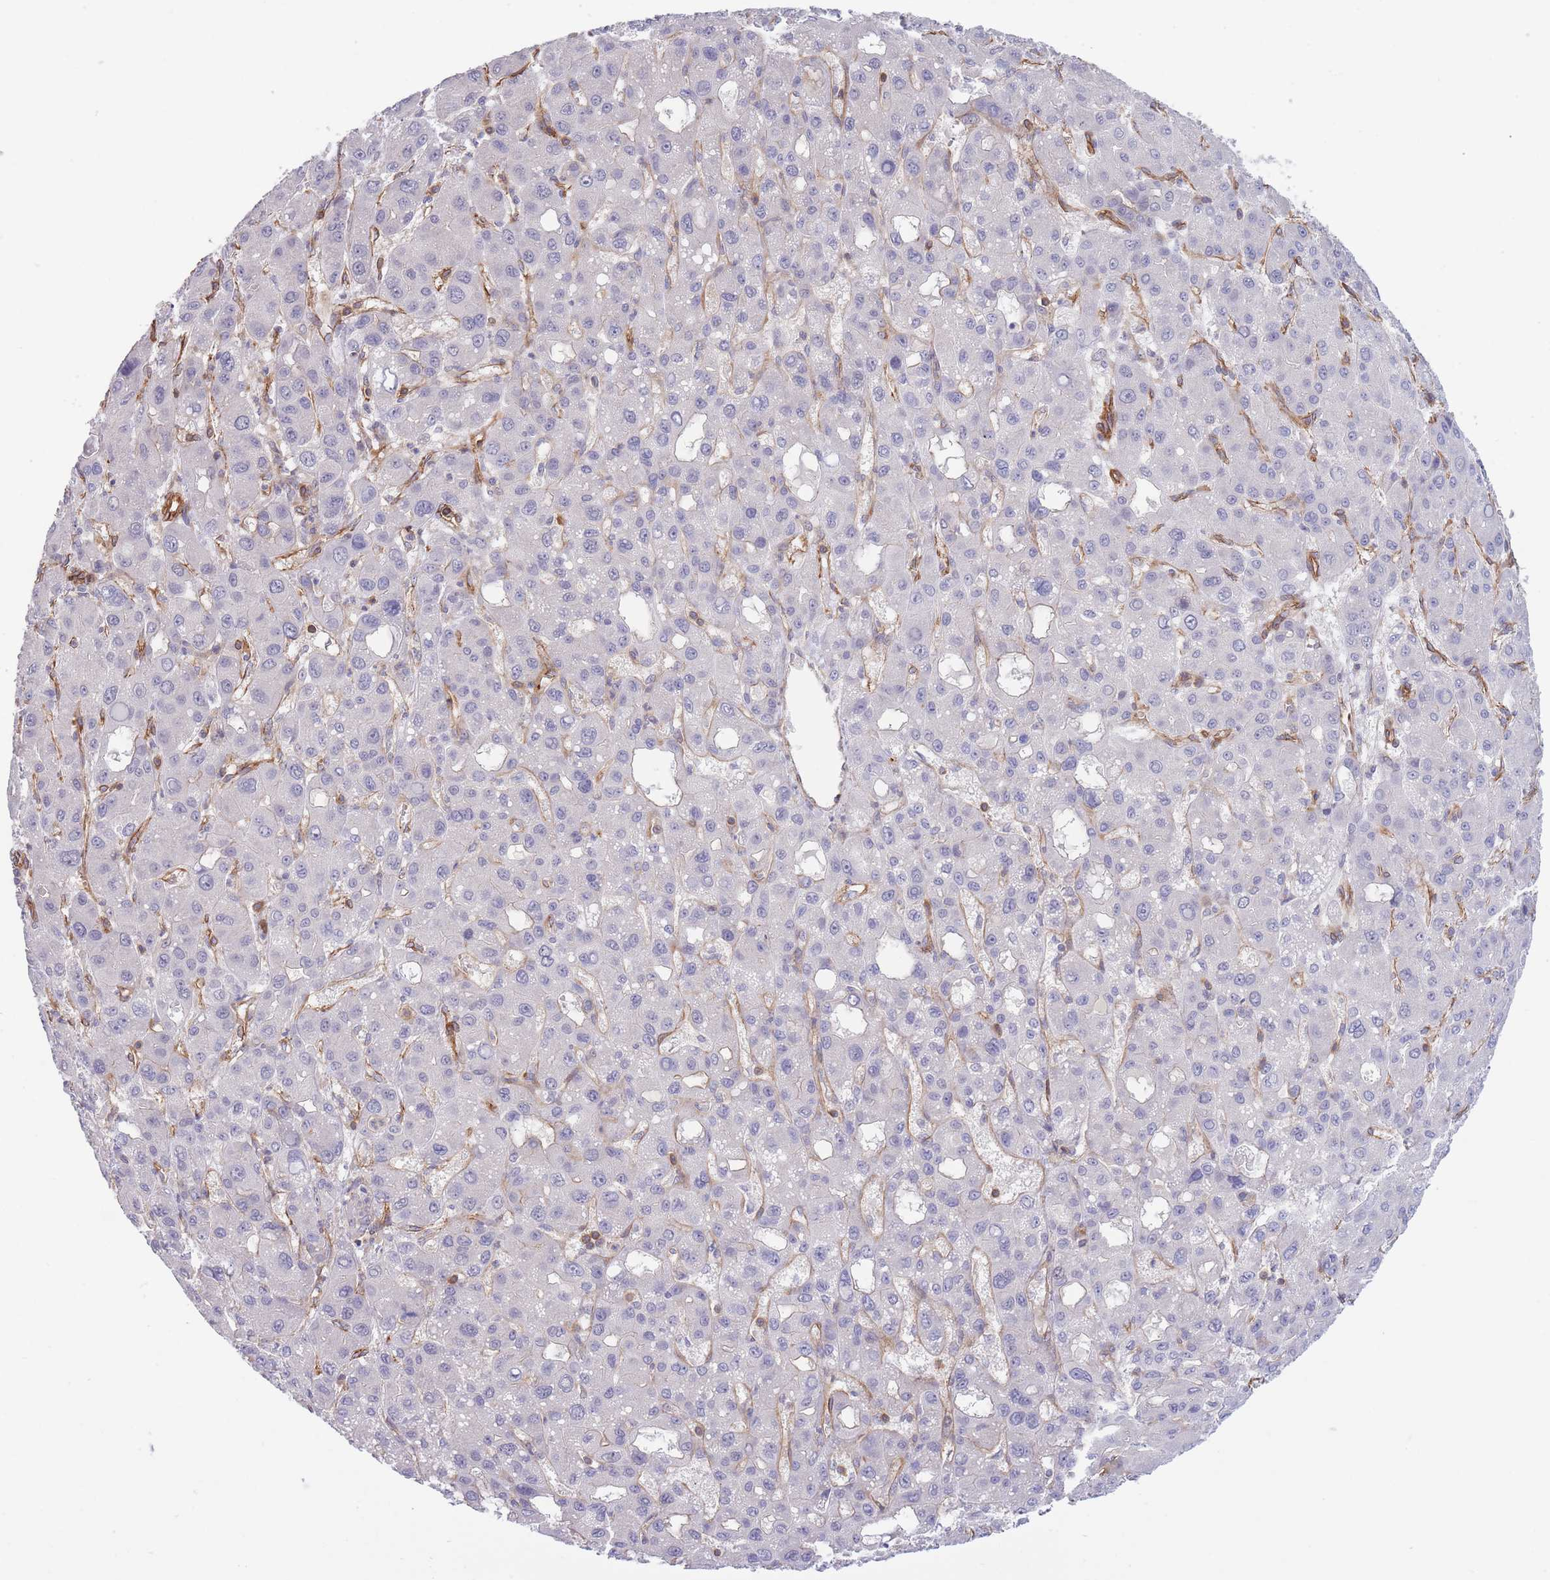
{"staining": {"intensity": "negative", "quantity": "none", "location": "none"}, "tissue": "liver cancer", "cell_type": "Tumor cells", "image_type": "cancer", "snomed": [{"axis": "morphology", "description": "Carcinoma, Hepatocellular, NOS"}, {"axis": "topography", "description": "Liver"}], "caption": "The IHC photomicrograph has no significant staining in tumor cells of liver hepatocellular carcinoma tissue.", "gene": "CDC25B", "patient": {"sex": "male", "age": 55}}